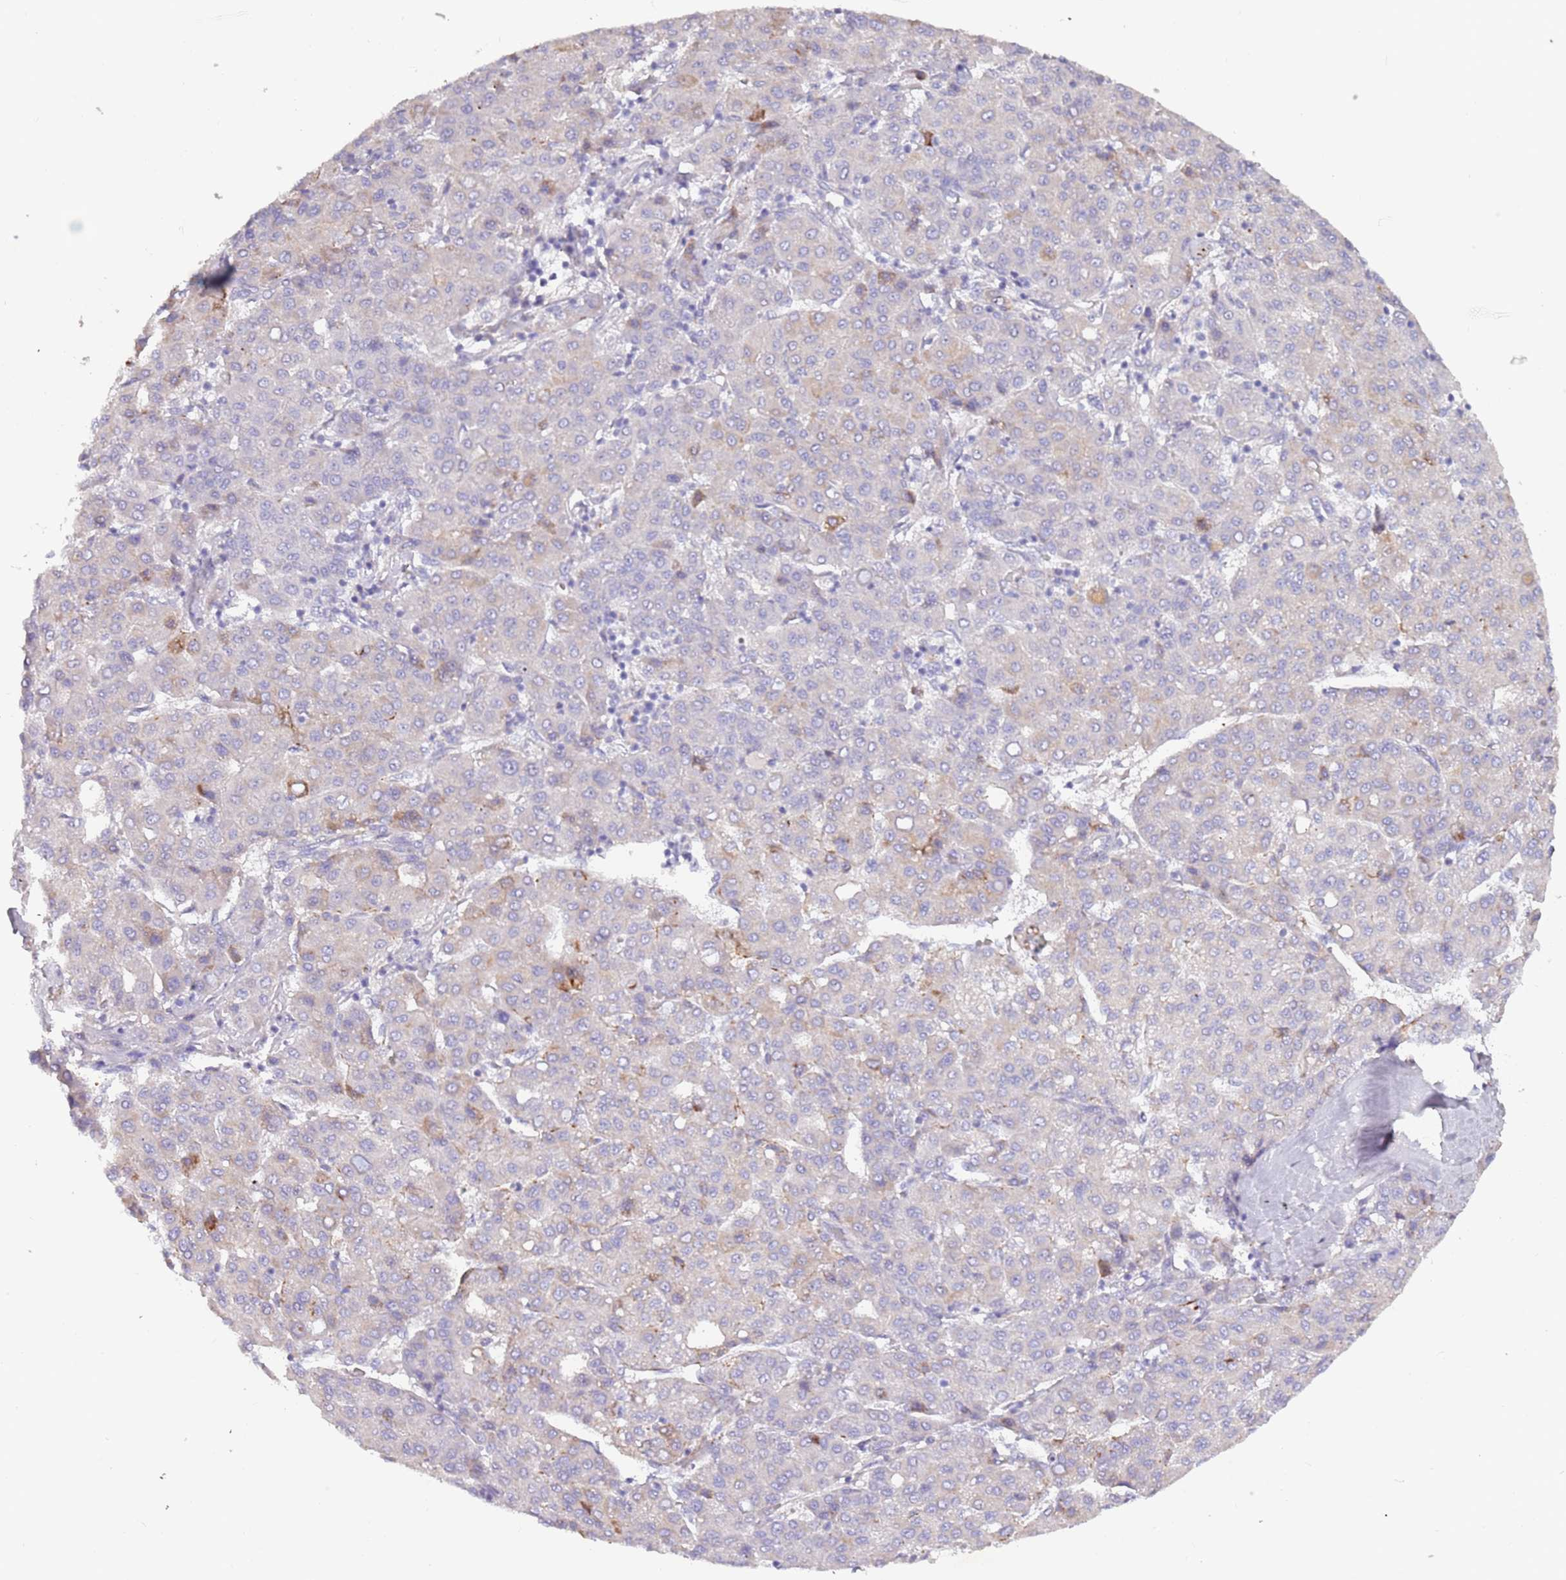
{"staining": {"intensity": "weak", "quantity": "<25%", "location": "cytoplasmic/membranous"}, "tissue": "liver cancer", "cell_type": "Tumor cells", "image_type": "cancer", "snomed": [{"axis": "morphology", "description": "Carcinoma, Hepatocellular, NOS"}, {"axis": "topography", "description": "Liver"}], "caption": "Tumor cells show no significant expression in liver cancer (hepatocellular carcinoma). The staining is performed using DAB brown chromogen with nuclei counter-stained in using hematoxylin.", "gene": "TNFRSF6B", "patient": {"sex": "male", "age": 65}}